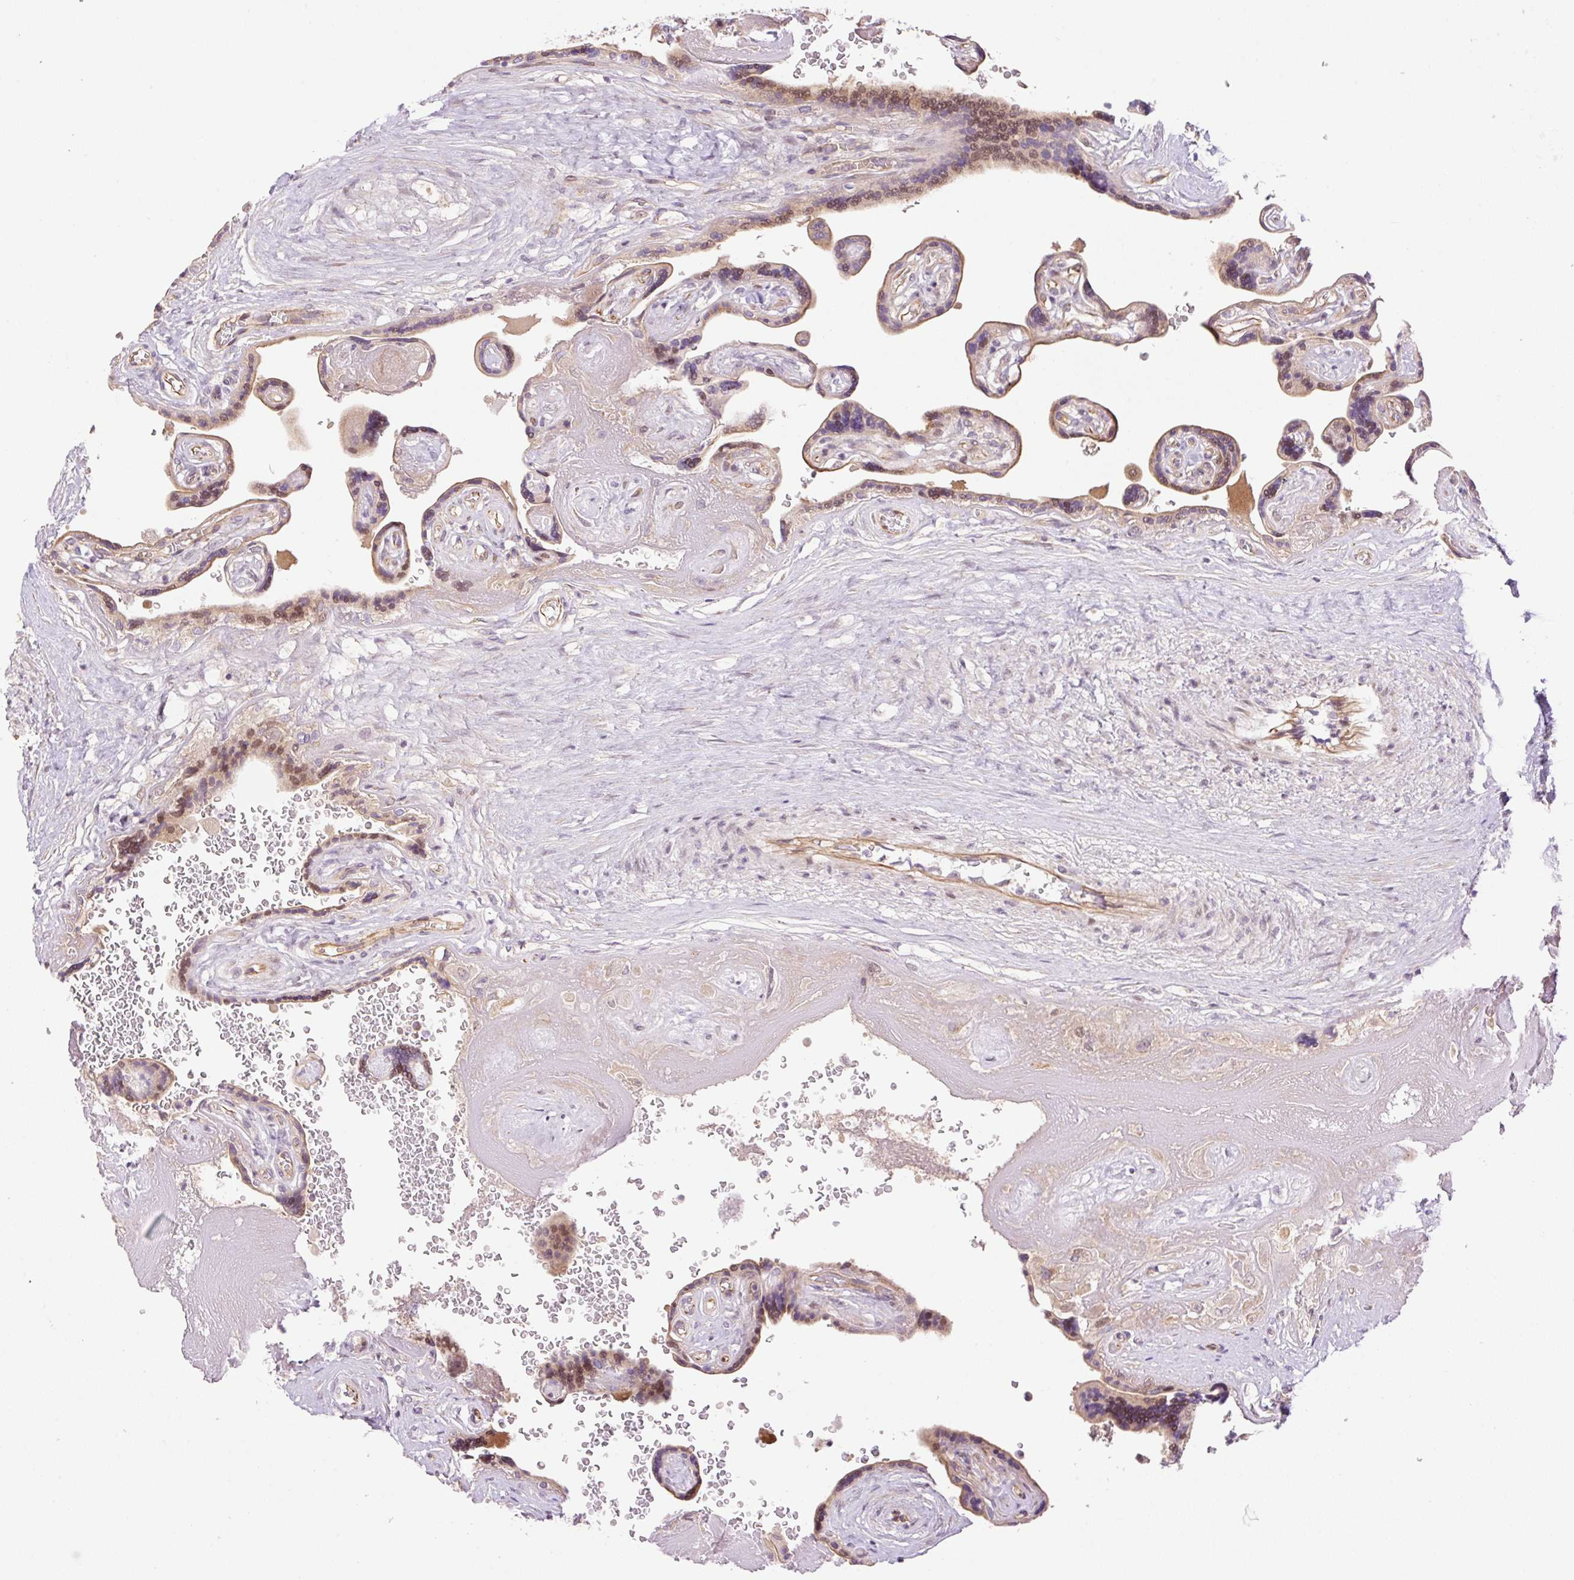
{"staining": {"intensity": "negative", "quantity": "none", "location": "none"}, "tissue": "placenta", "cell_type": "Decidual cells", "image_type": "normal", "snomed": [{"axis": "morphology", "description": "Normal tissue, NOS"}, {"axis": "topography", "description": "Placenta"}], "caption": "Immunohistochemical staining of benign placenta demonstrates no significant staining in decidual cells.", "gene": "ZNF394", "patient": {"sex": "female", "age": 32}}